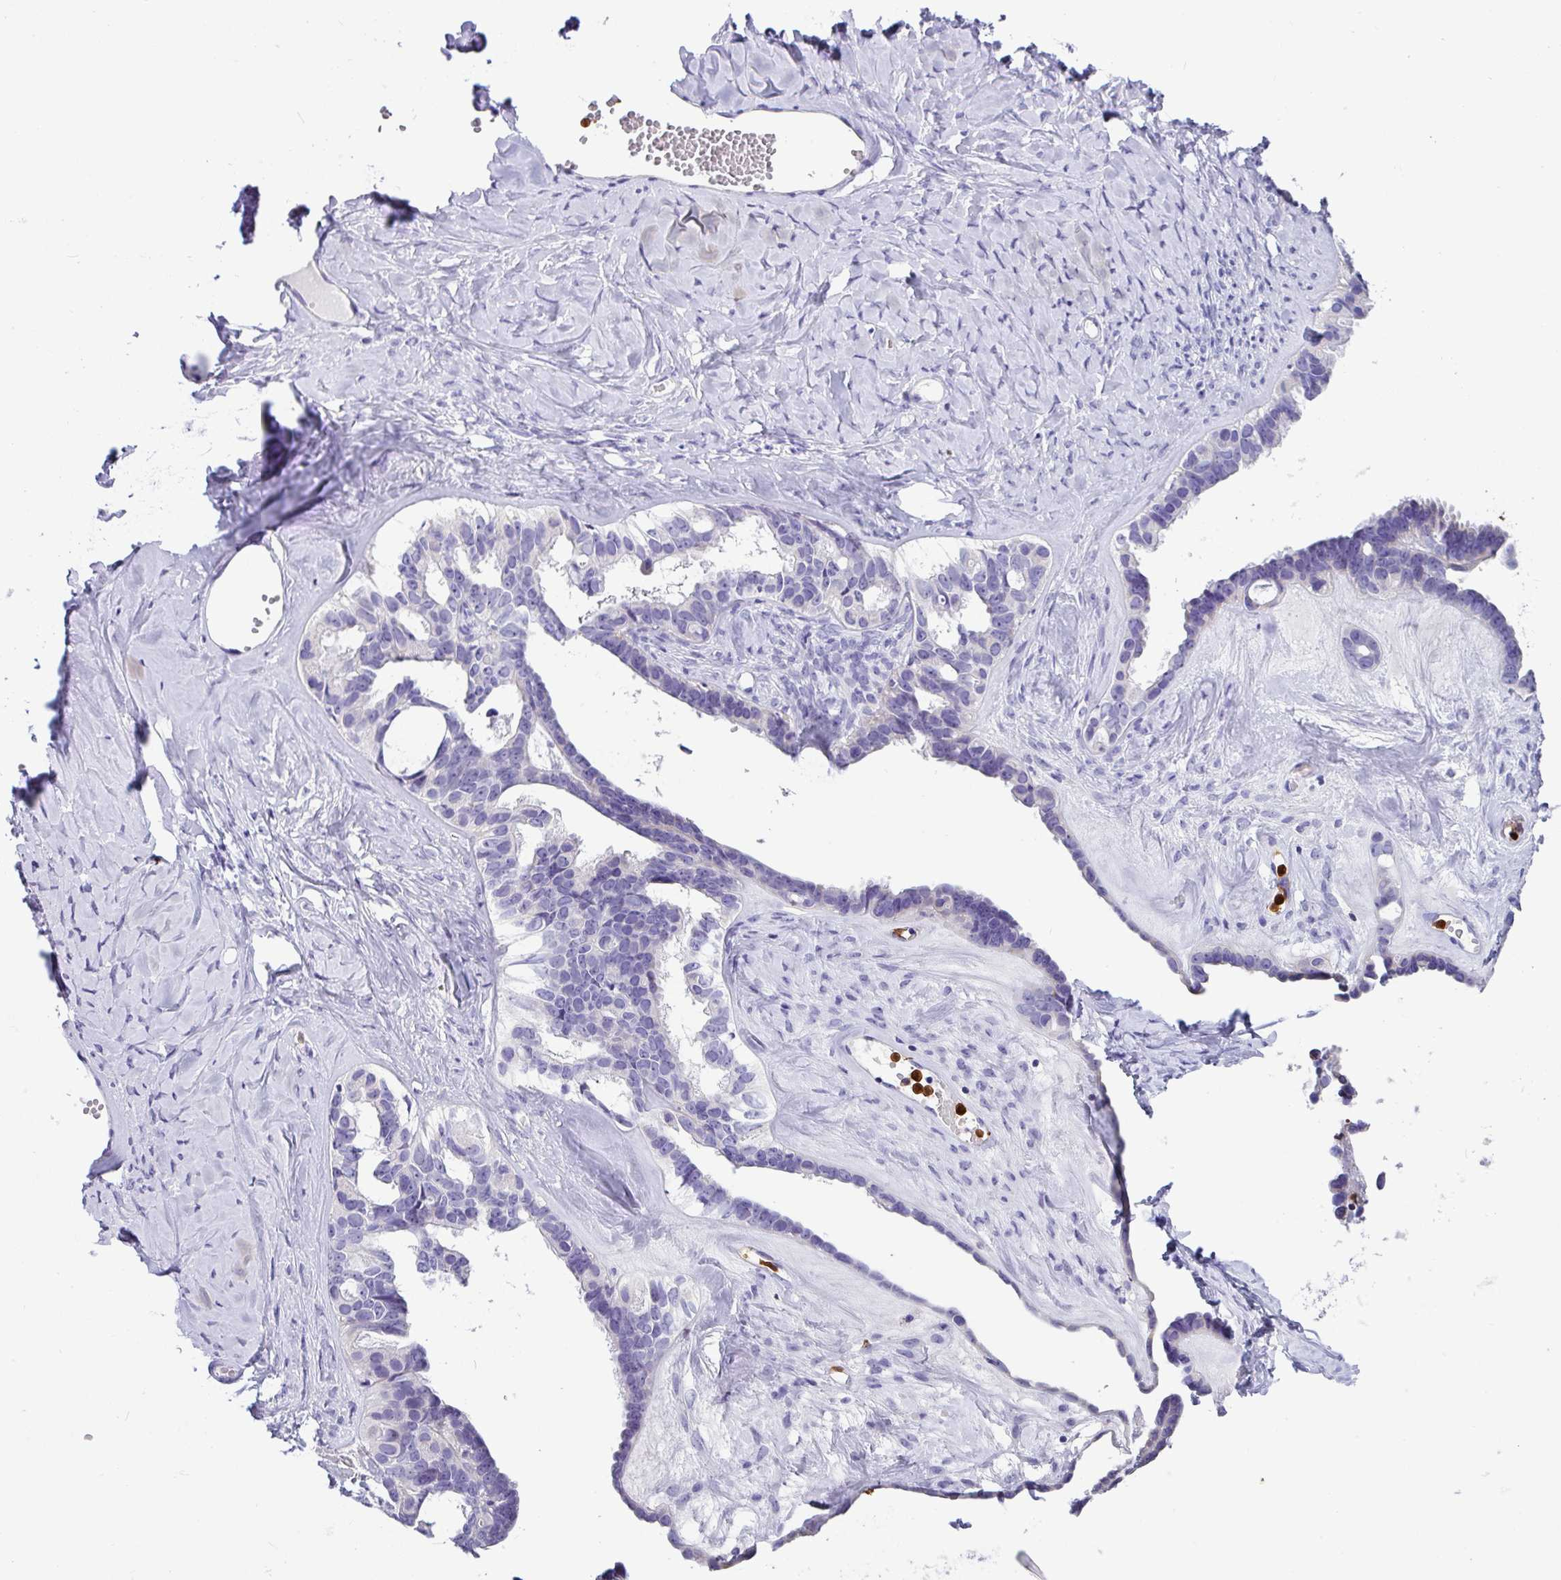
{"staining": {"intensity": "negative", "quantity": "none", "location": "none"}, "tissue": "ovarian cancer", "cell_type": "Tumor cells", "image_type": "cancer", "snomed": [{"axis": "morphology", "description": "Cystadenocarcinoma, serous, NOS"}, {"axis": "topography", "description": "Ovary"}], "caption": "An immunohistochemistry (IHC) image of ovarian cancer (serous cystadenocarcinoma) is shown. There is no staining in tumor cells of ovarian cancer (serous cystadenocarcinoma).", "gene": "SH2D3C", "patient": {"sex": "female", "age": 69}}